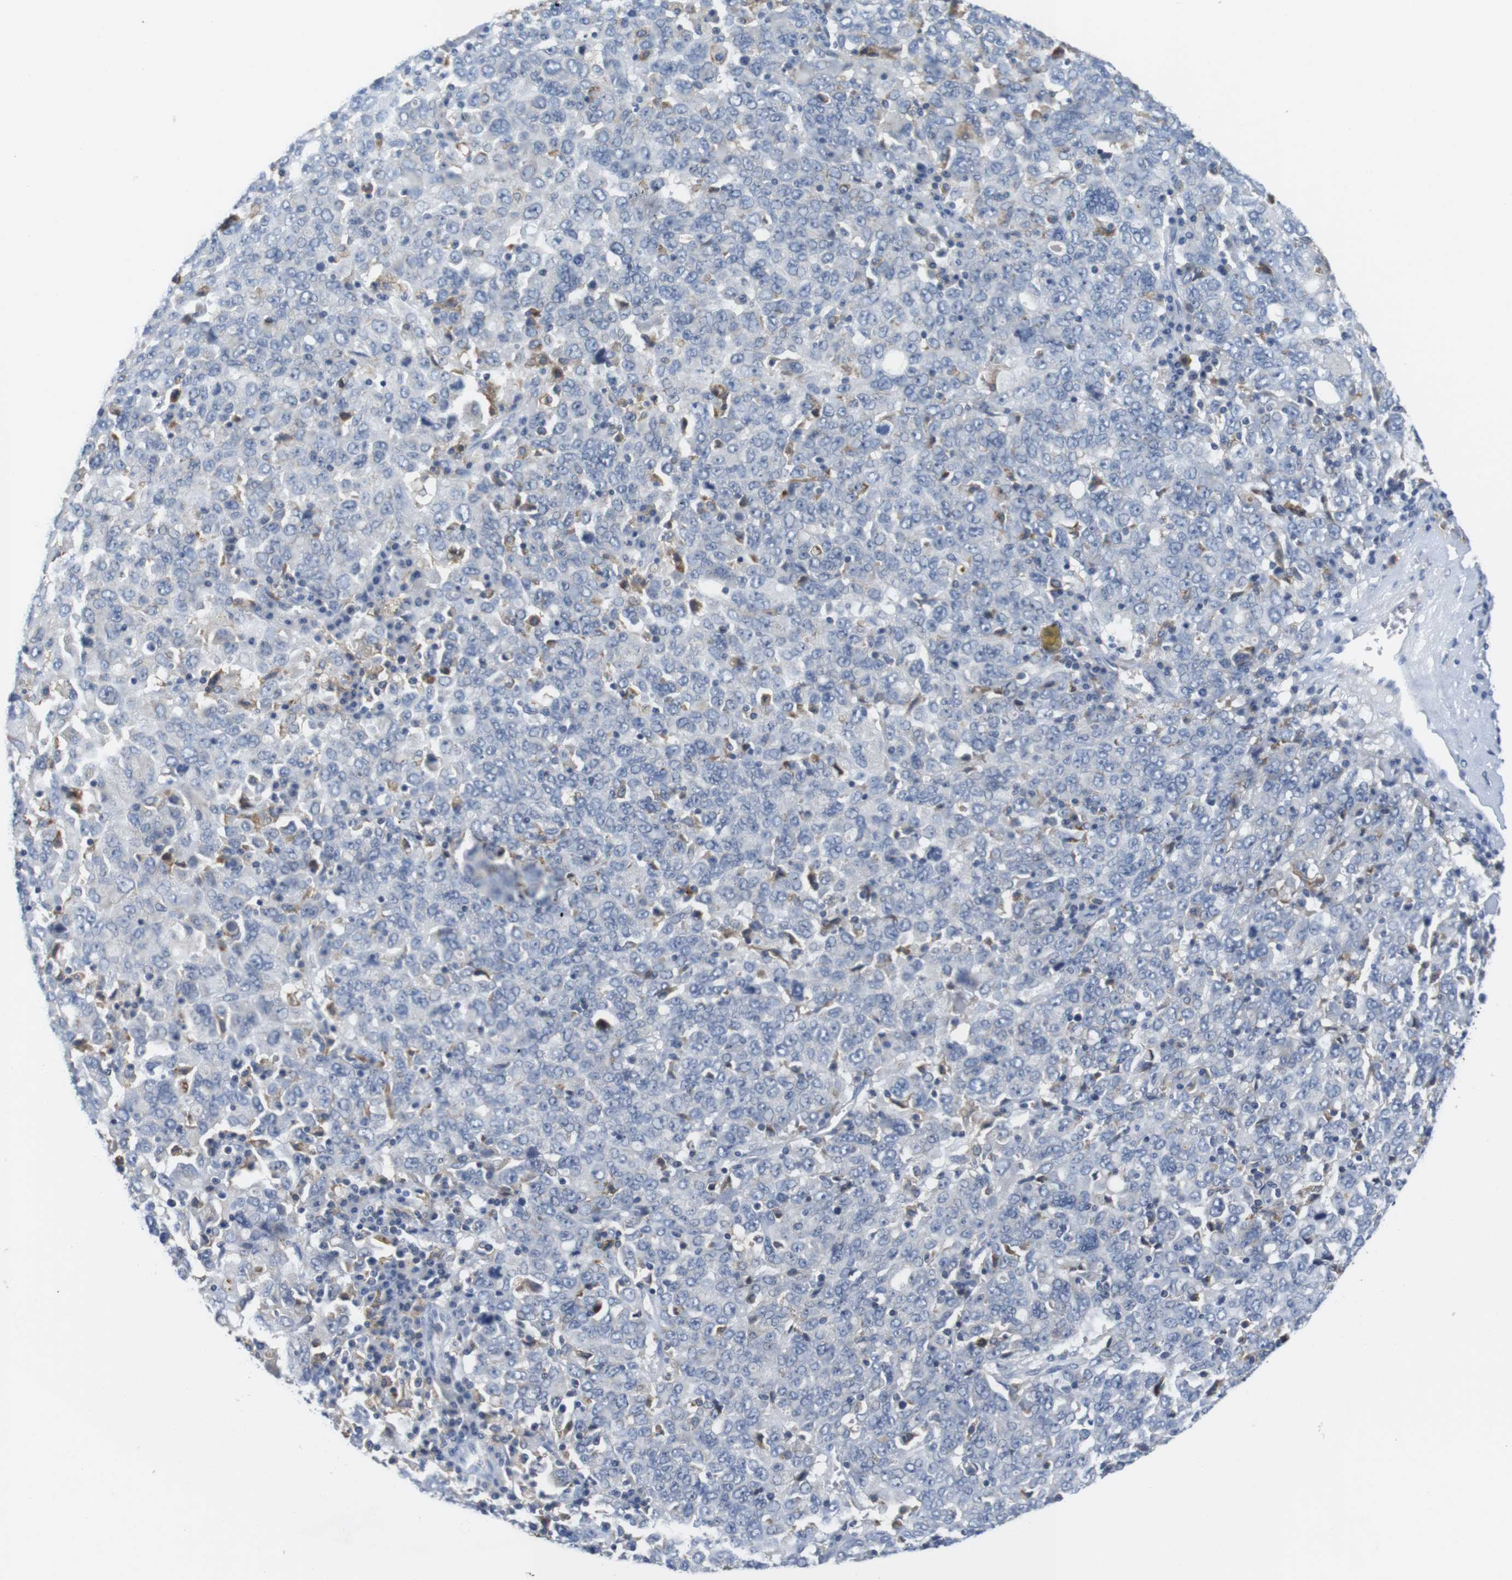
{"staining": {"intensity": "negative", "quantity": "none", "location": "none"}, "tissue": "ovarian cancer", "cell_type": "Tumor cells", "image_type": "cancer", "snomed": [{"axis": "morphology", "description": "Carcinoma, endometroid"}, {"axis": "topography", "description": "Ovary"}], "caption": "Micrograph shows no protein staining in tumor cells of ovarian cancer (endometroid carcinoma) tissue.", "gene": "CNGA2", "patient": {"sex": "female", "age": 62}}